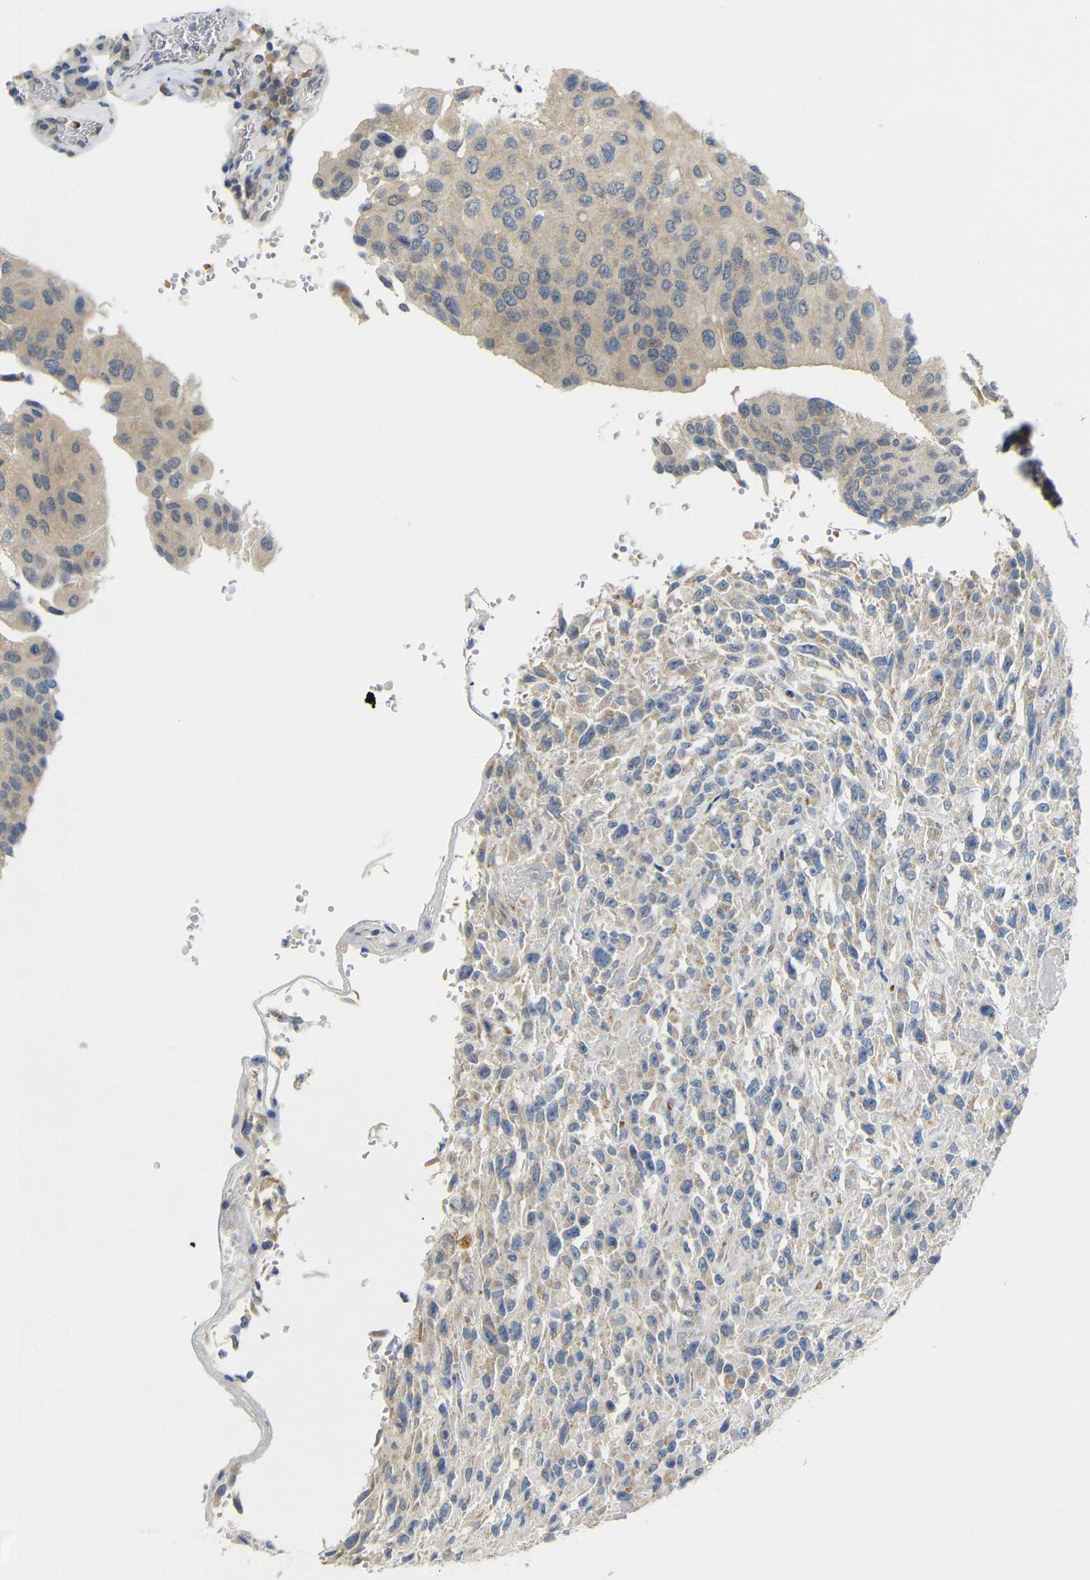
{"staining": {"intensity": "weak", "quantity": "25%-75%", "location": "cytoplasmic/membranous"}, "tissue": "urothelial cancer", "cell_type": "Tumor cells", "image_type": "cancer", "snomed": [{"axis": "morphology", "description": "Urothelial carcinoma, High grade"}, {"axis": "topography", "description": "Urinary bladder"}], "caption": "IHC histopathology image of urothelial cancer stained for a protein (brown), which displays low levels of weak cytoplasmic/membranous expression in approximately 25%-75% of tumor cells.", "gene": "TBC1D32", "patient": {"sex": "male", "age": 66}}